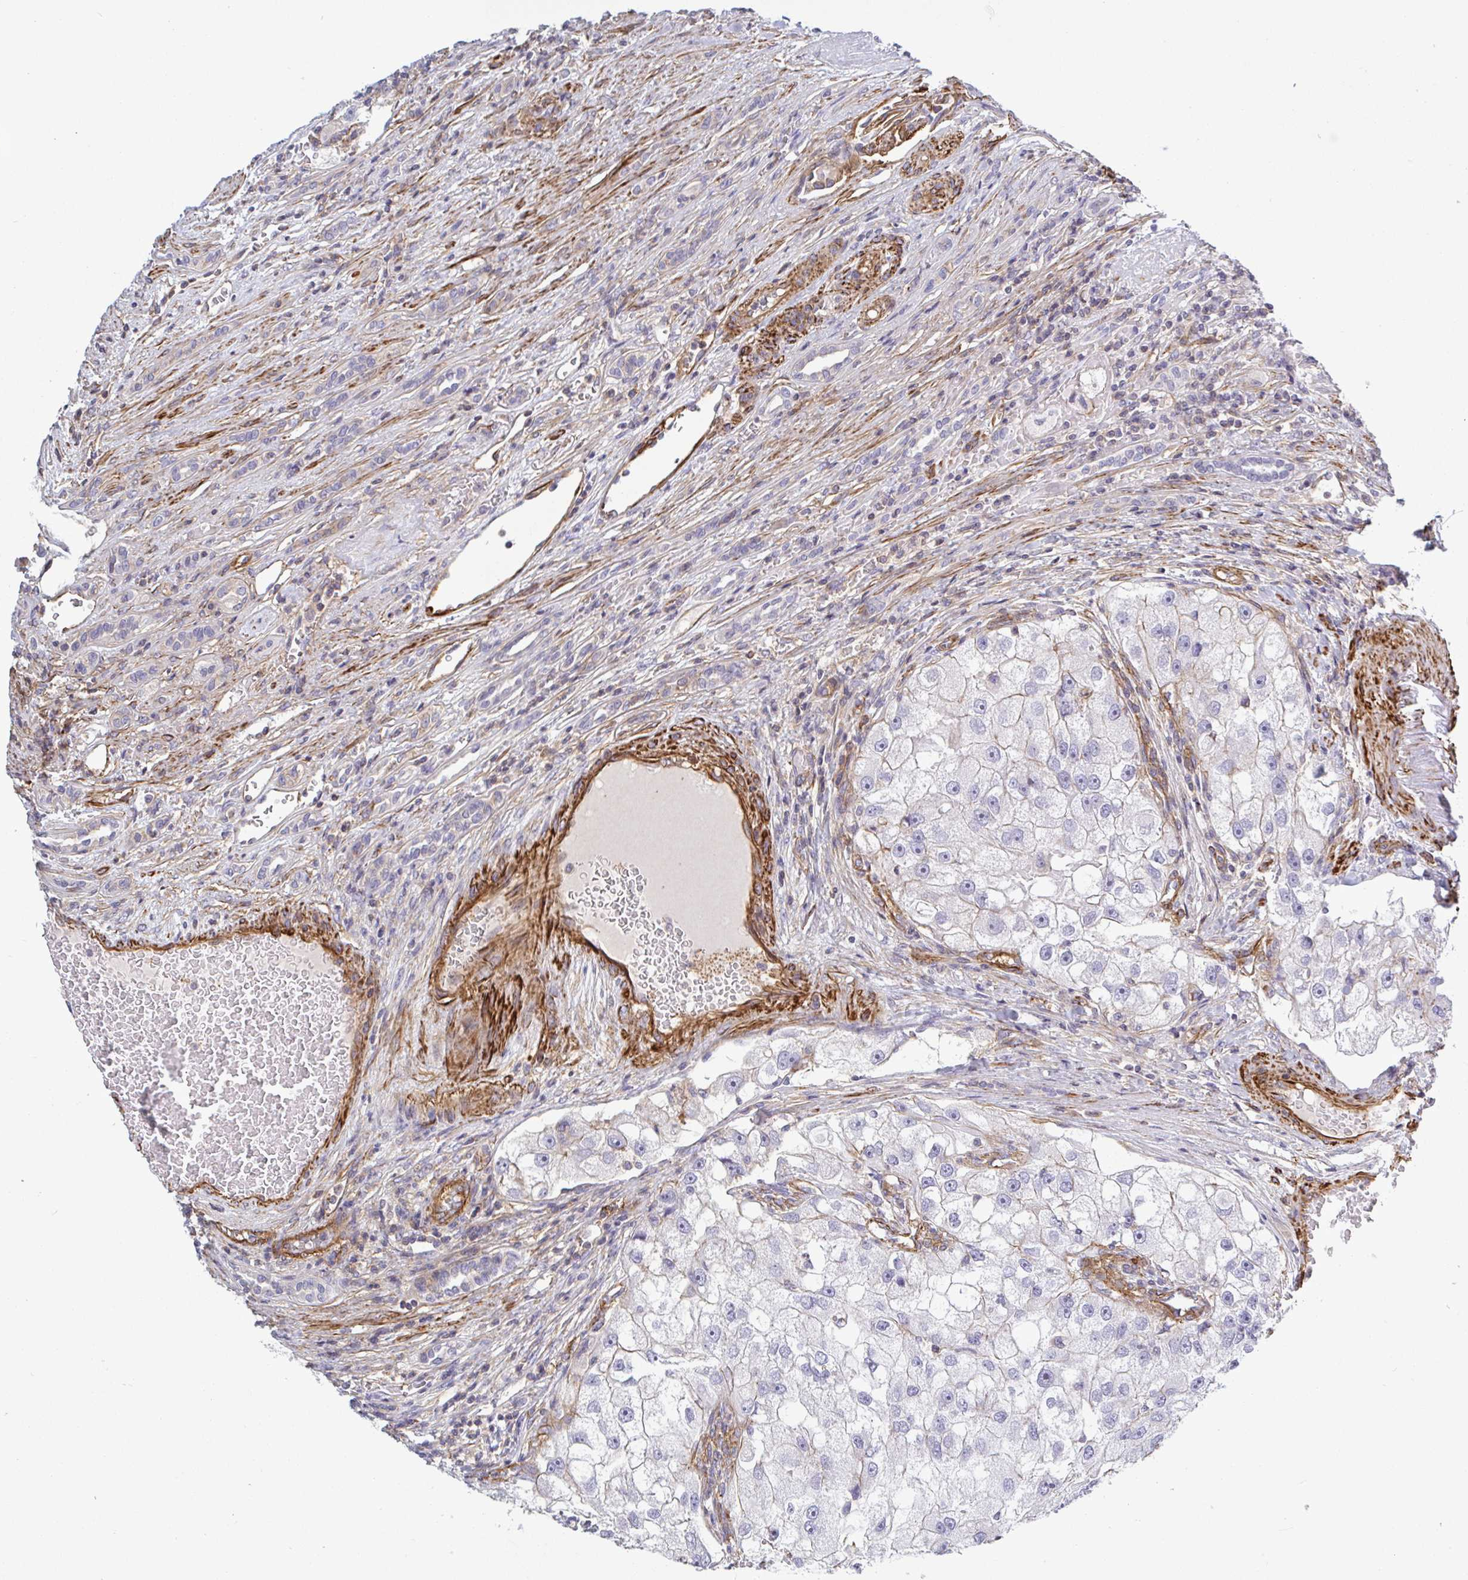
{"staining": {"intensity": "negative", "quantity": "none", "location": "none"}, "tissue": "renal cancer", "cell_type": "Tumor cells", "image_type": "cancer", "snomed": [{"axis": "morphology", "description": "Adenocarcinoma, NOS"}, {"axis": "topography", "description": "Kidney"}], "caption": "Immunohistochemistry (IHC) micrograph of adenocarcinoma (renal) stained for a protein (brown), which exhibits no expression in tumor cells.", "gene": "SHISA7", "patient": {"sex": "male", "age": 63}}